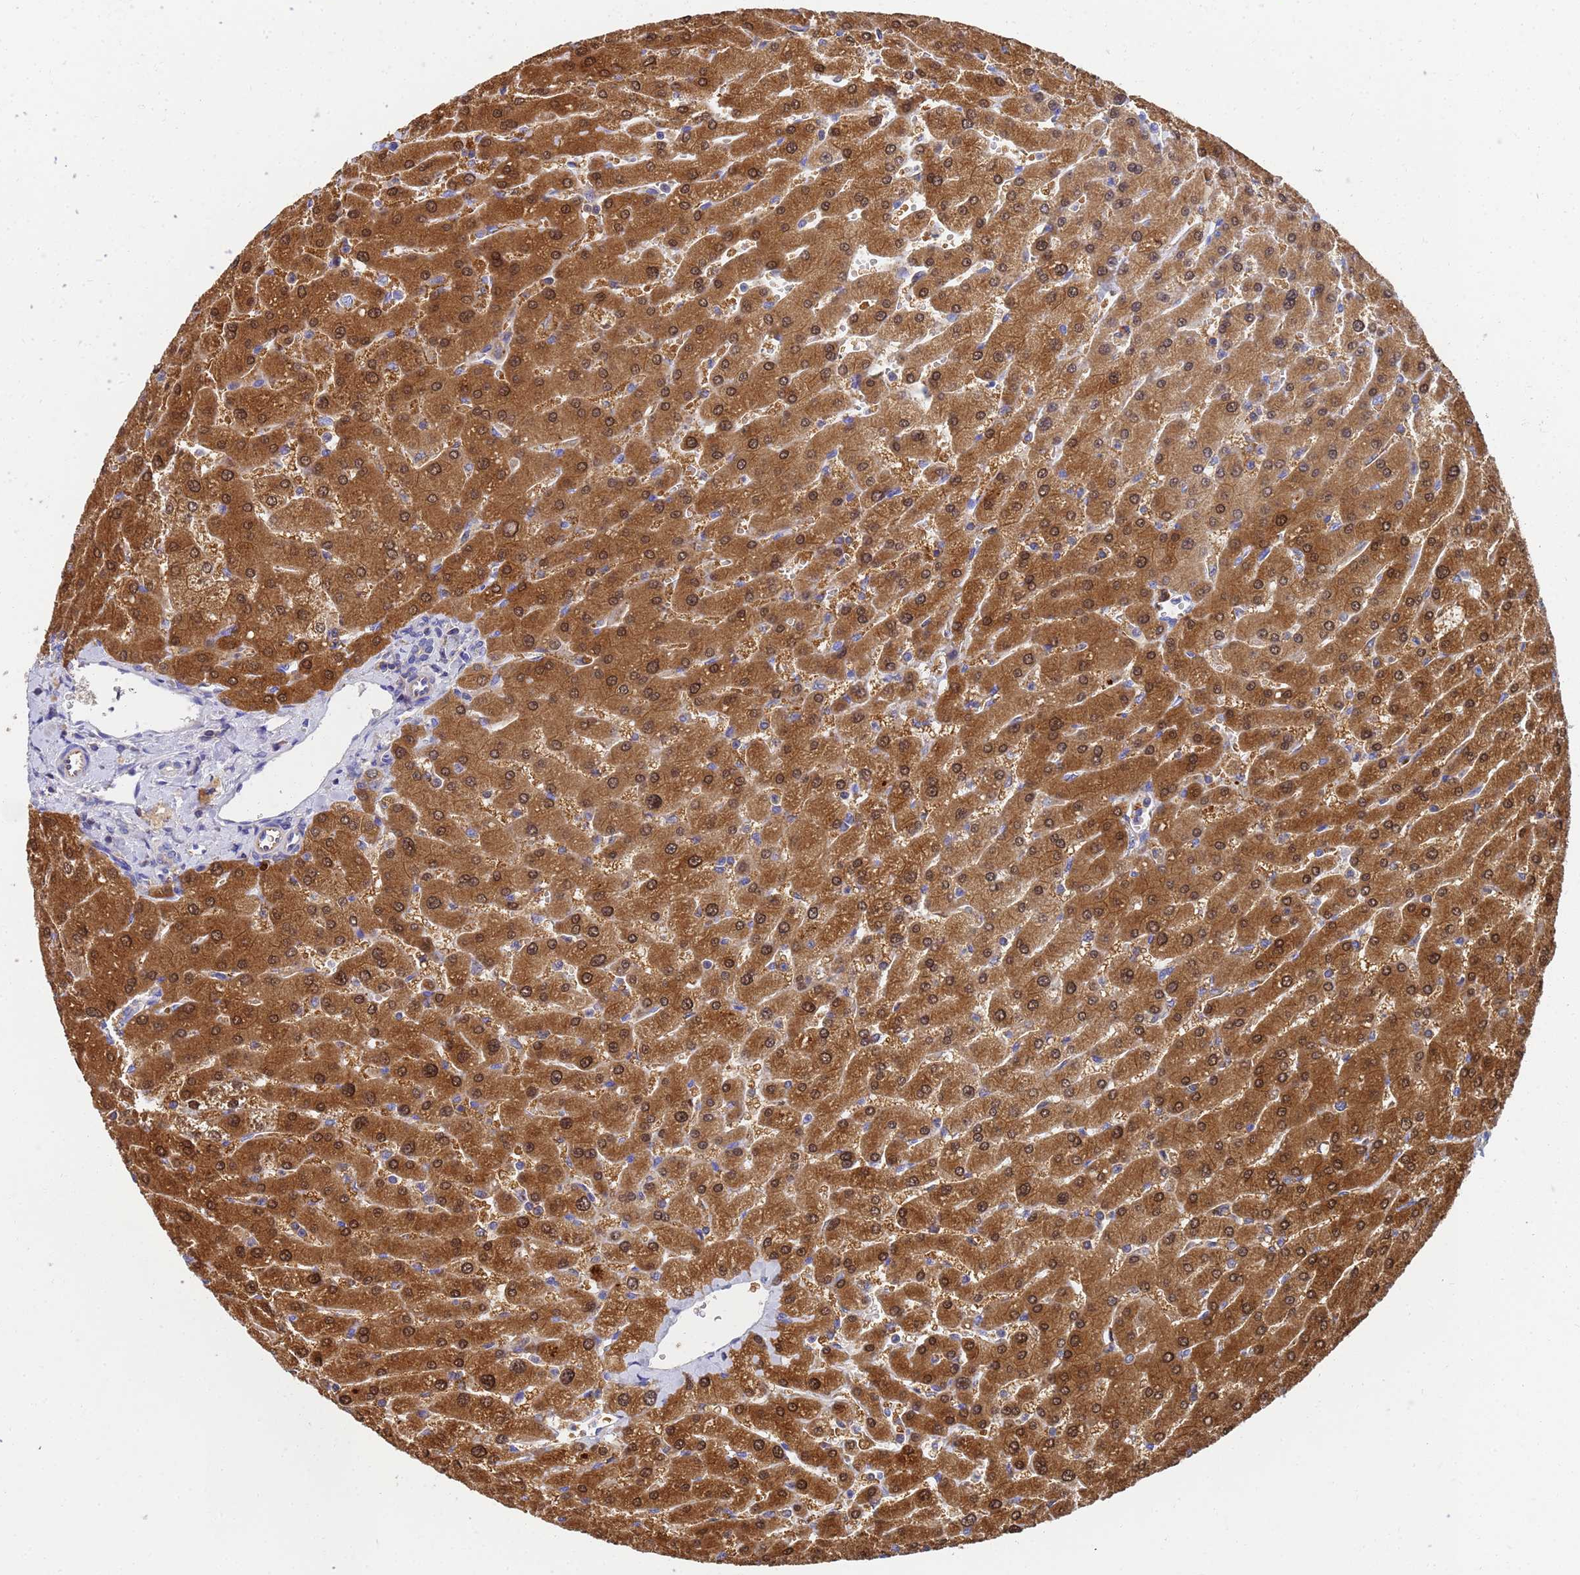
{"staining": {"intensity": "negative", "quantity": "none", "location": "none"}, "tissue": "liver", "cell_type": "Cholangiocytes", "image_type": "normal", "snomed": [{"axis": "morphology", "description": "Normal tissue, NOS"}, {"axis": "topography", "description": "Liver"}], "caption": "Cholangiocytes are negative for protein expression in benign human liver.", "gene": "GCHFR", "patient": {"sex": "male", "age": 55}}